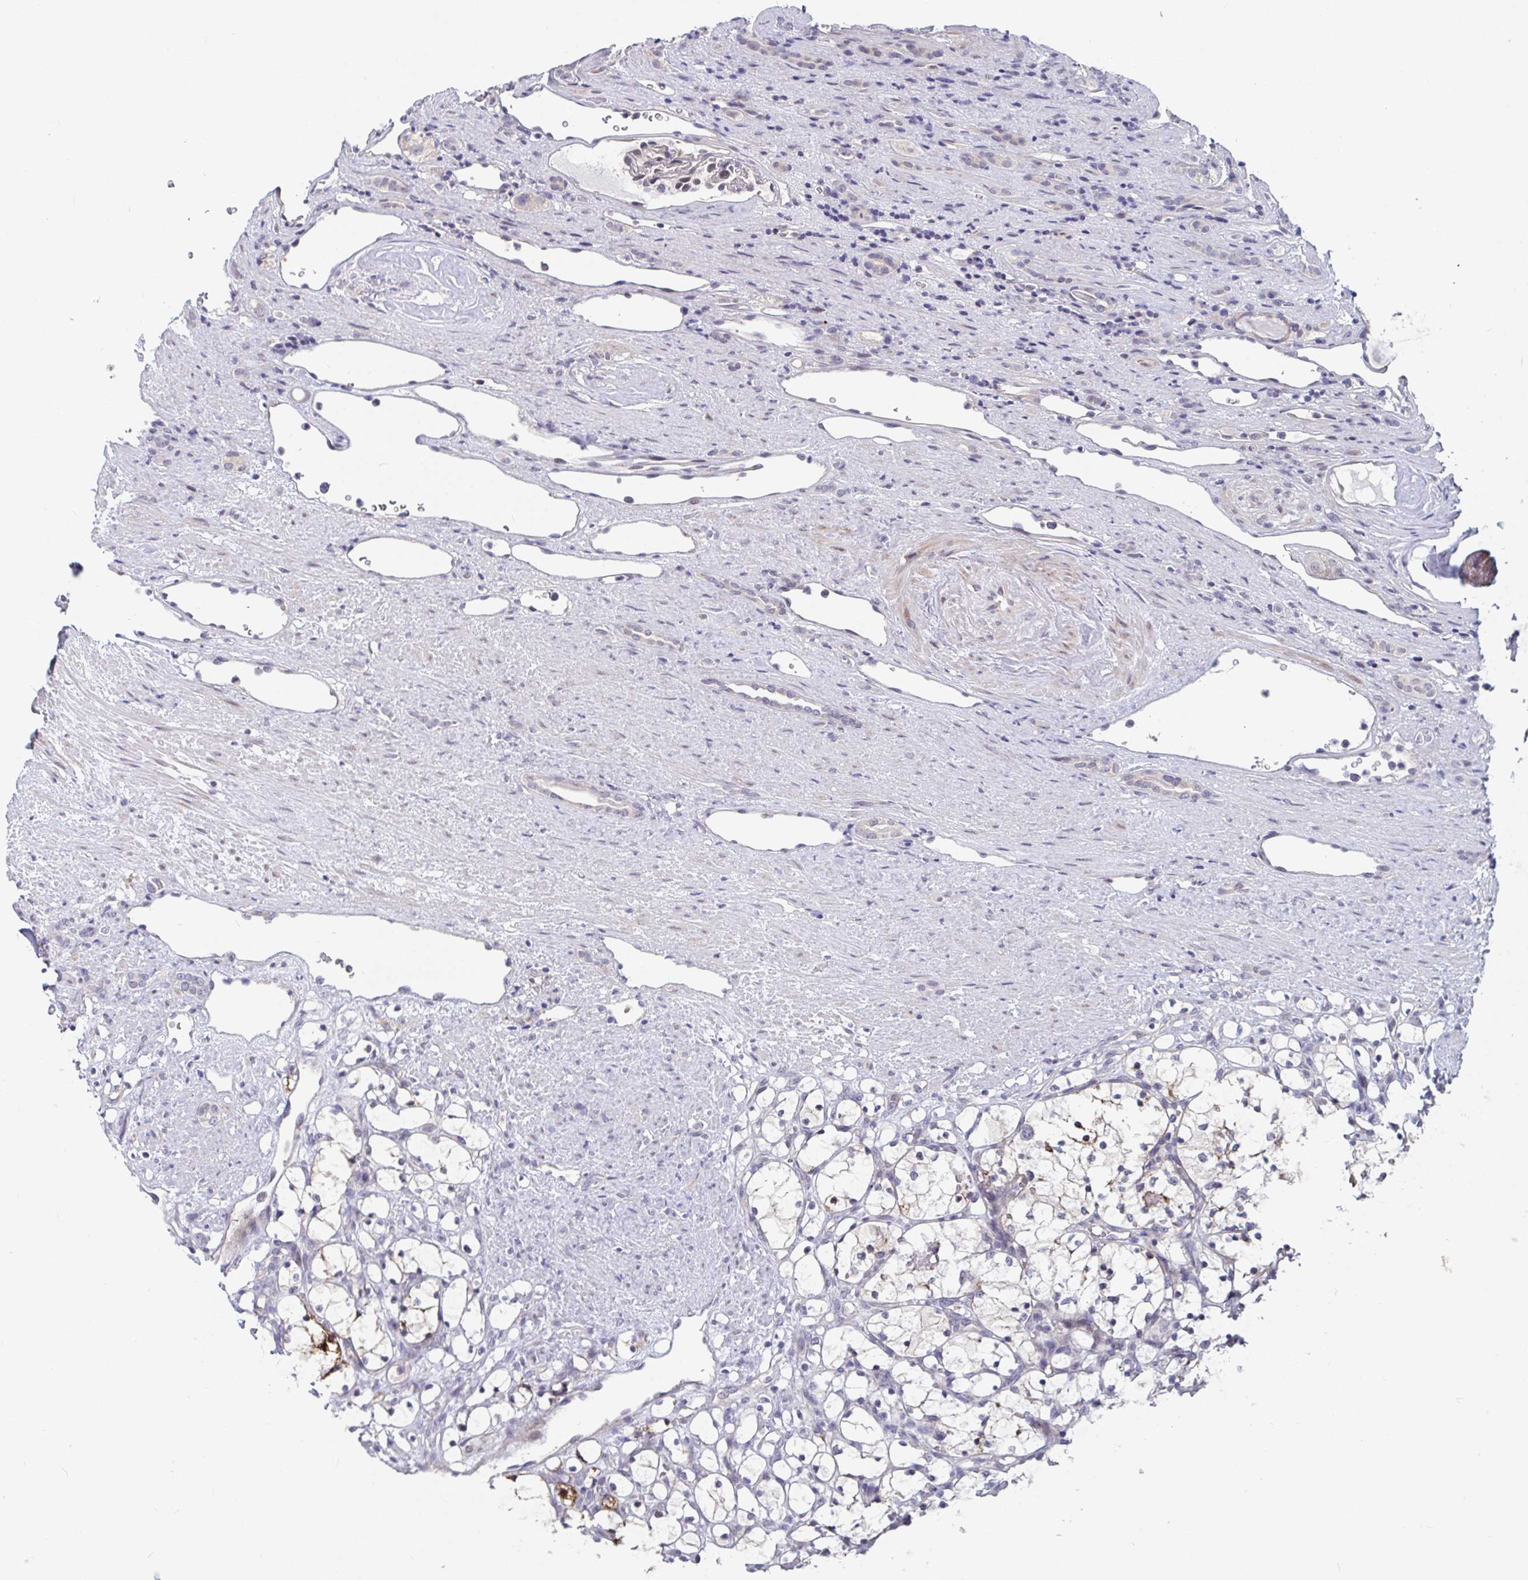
{"staining": {"intensity": "negative", "quantity": "none", "location": "none"}, "tissue": "renal cancer", "cell_type": "Tumor cells", "image_type": "cancer", "snomed": [{"axis": "morphology", "description": "Adenocarcinoma, NOS"}, {"axis": "topography", "description": "Kidney"}], "caption": "Tumor cells are negative for protein expression in human renal adenocarcinoma.", "gene": "FAM156B", "patient": {"sex": "female", "age": 69}}